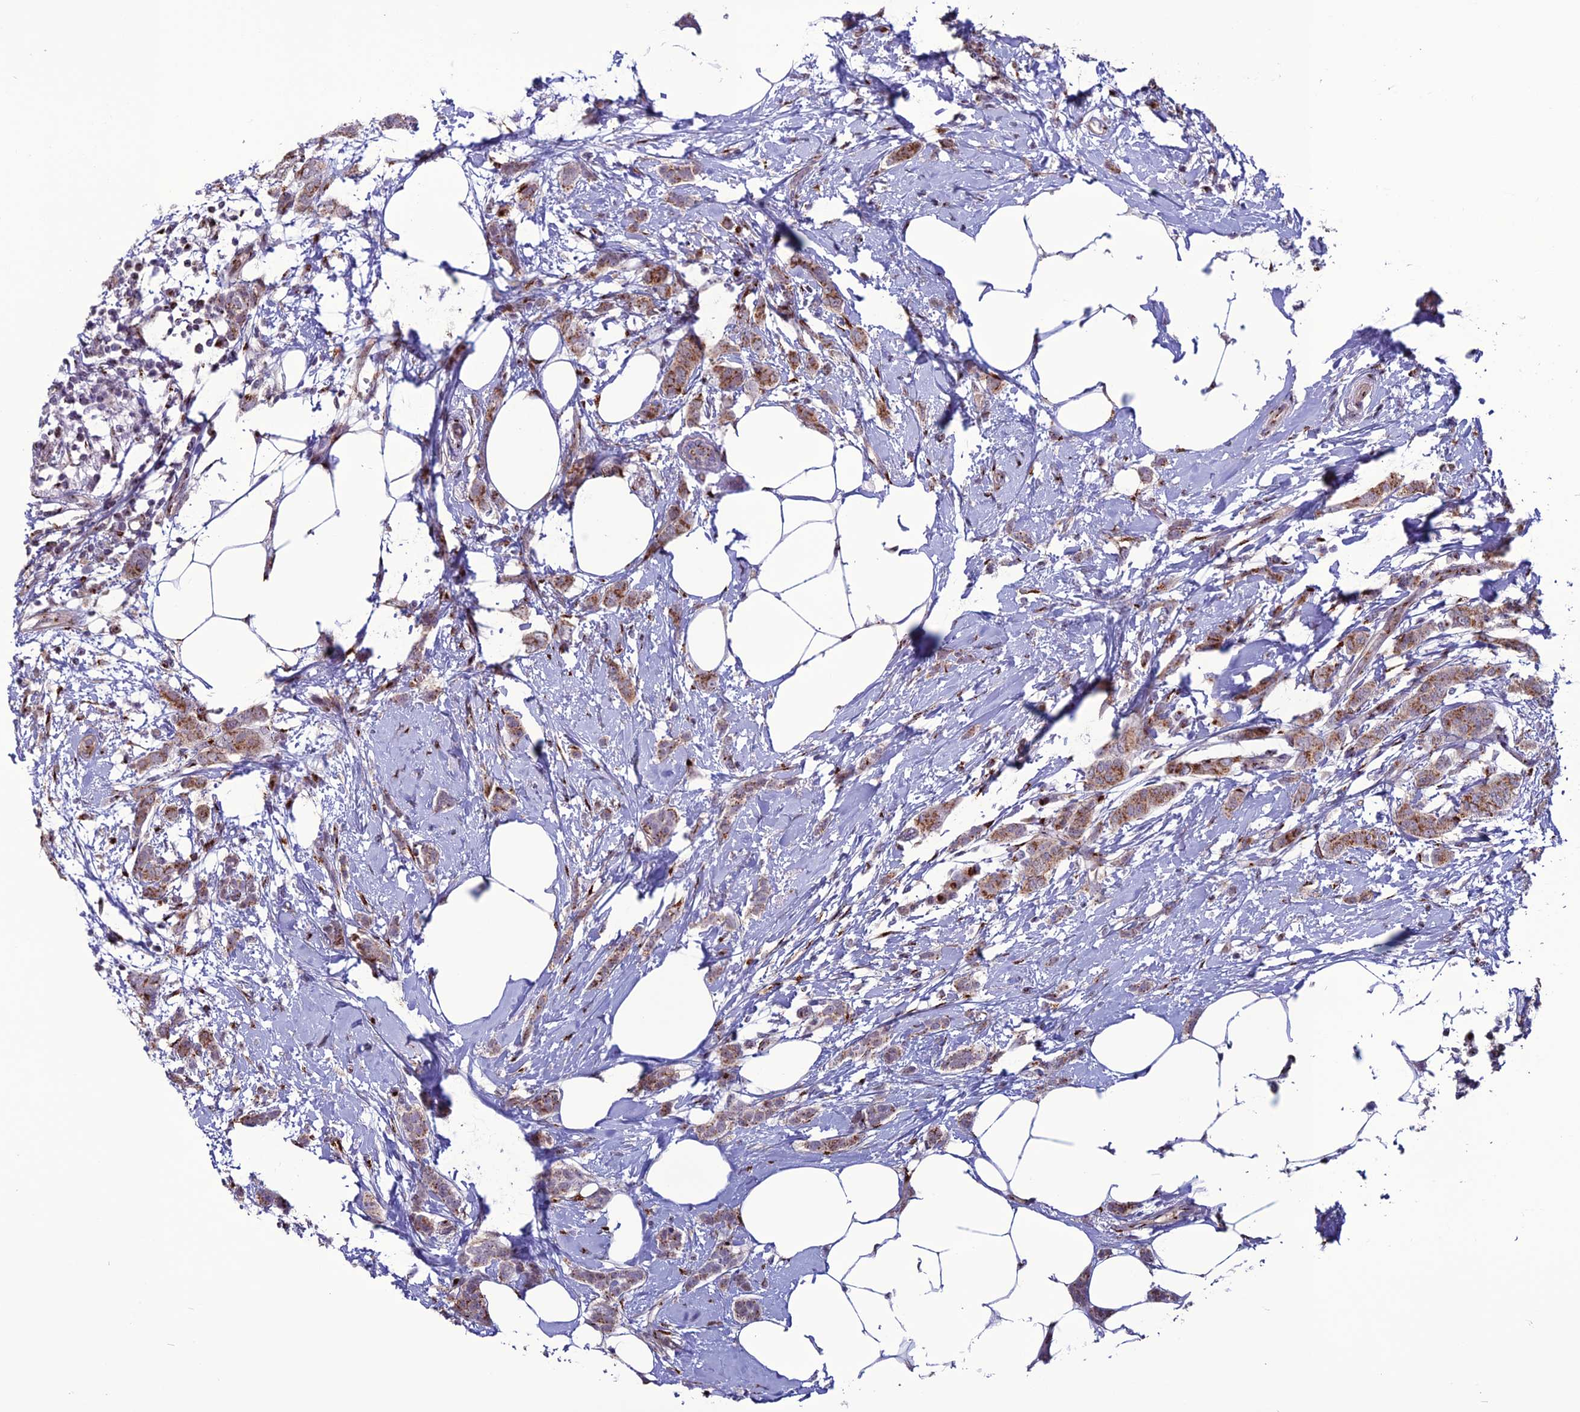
{"staining": {"intensity": "moderate", "quantity": ">75%", "location": "cytoplasmic/membranous"}, "tissue": "breast cancer", "cell_type": "Tumor cells", "image_type": "cancer", "snomed": [{"axis": "morphology", "description": "Duct carcinoma"}, {"axis": "topography", "description": "Breast"}], "caption": "Protein staining by IHC exhibits moderate cytoplasmic/membranous expression in about >75% of tumor cells in breast cancer (infiltrating ductal carcinoma).", "gene": "PLEKHA4", "patient": {"sex": "female", "age": 72}}